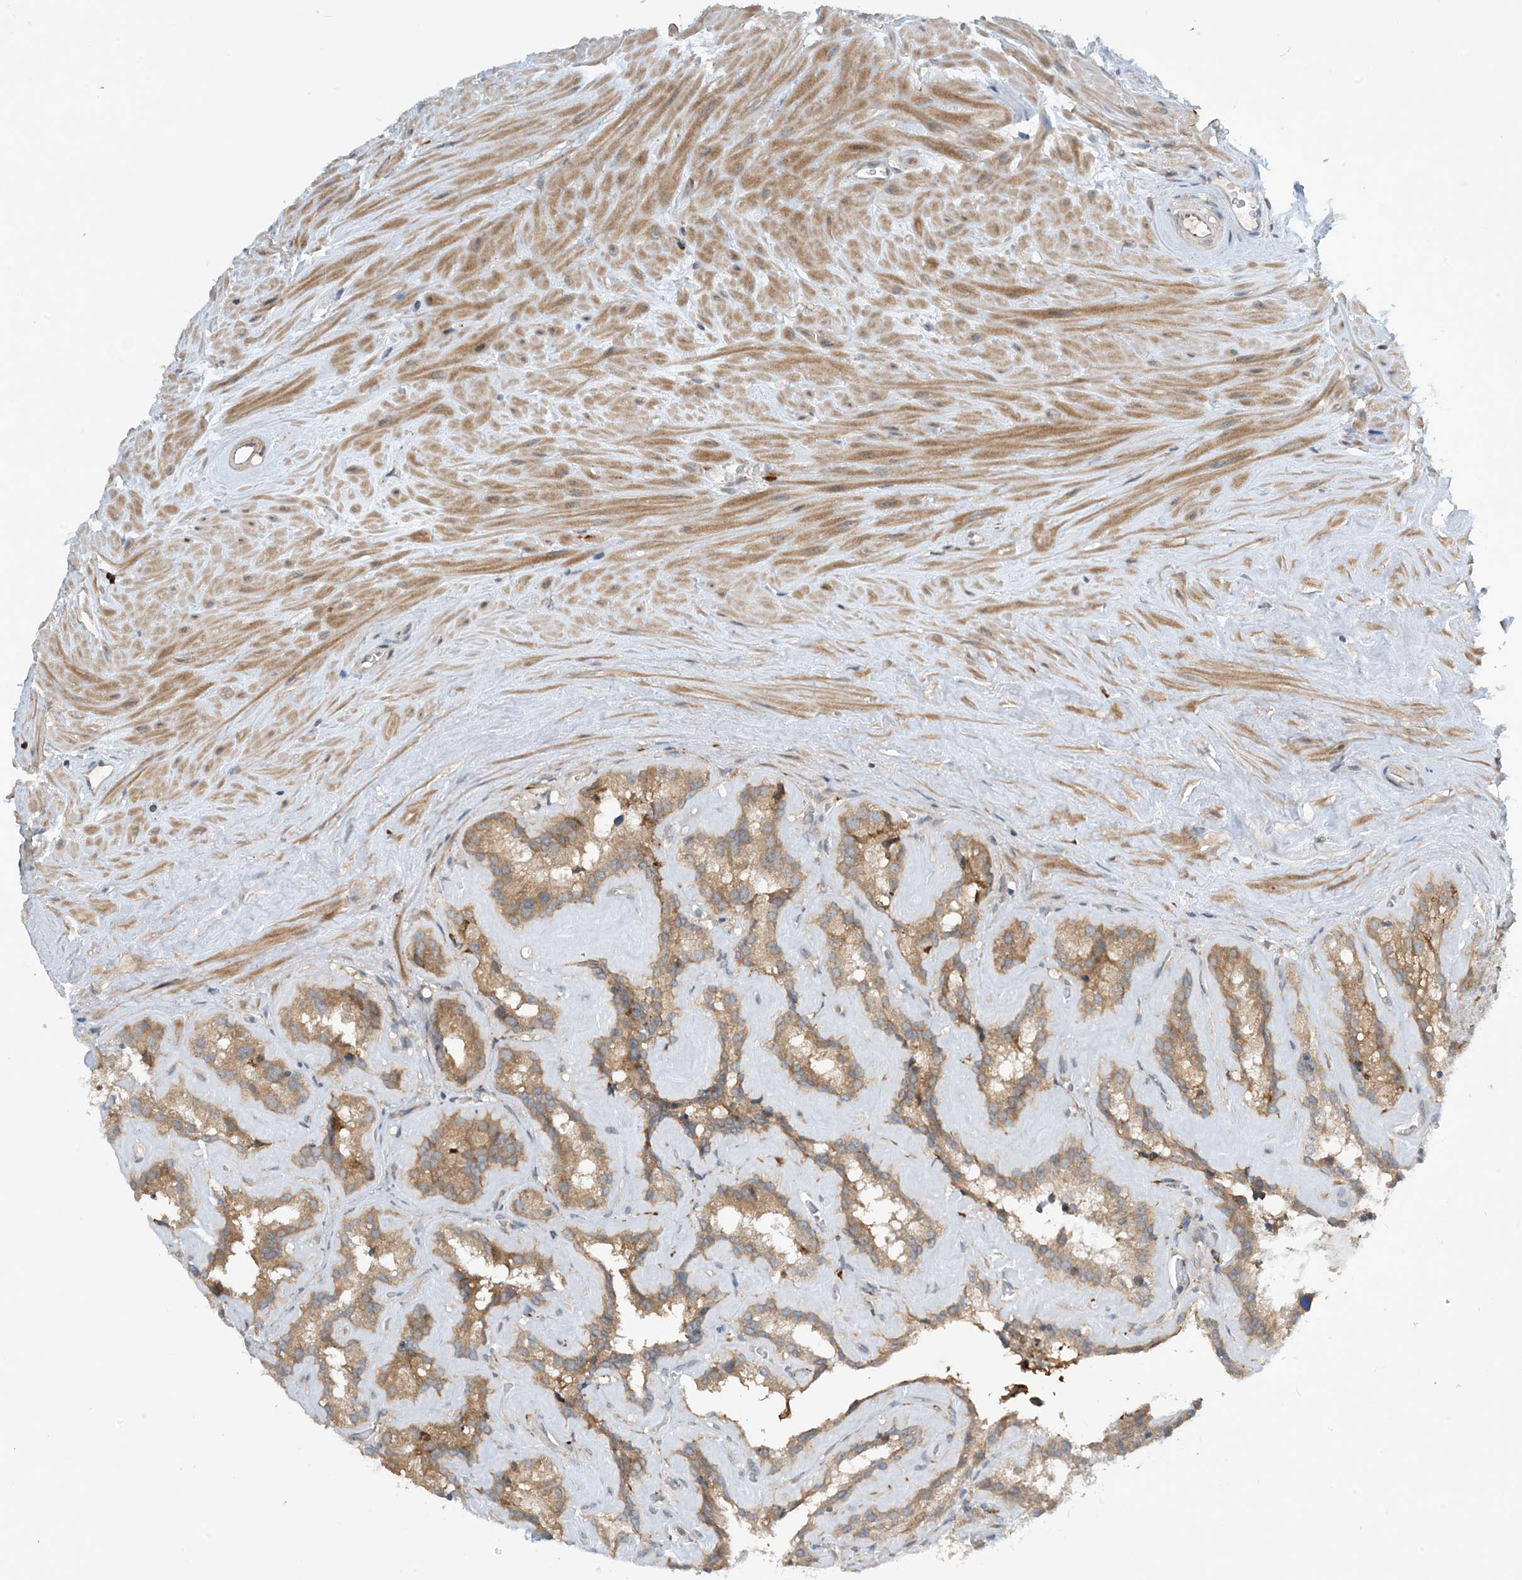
{"staining": {"intensity": "moderate", "quantity": ">75%", "location": "cytoplasmic/membranous"}, "tissue": "seminal vesicle", "cell_type": "Glandular cells", "image_type": "normal", "snomed": [{"axis": "morphology", "description": "Normal tissue, NOS"}, {"axis": "topography", "description": "Prostate"}, {"axis": "topography", "description": "Seminal veicle"}], "caption": "IHC image of benign seminal vesicle: seminal vesicle stained using immunohistochemistry (IHC) displays medium levels of moderate protein expression localized specifically in the cytoplasmic/membranous of glandular cells, appearing as a cytoplasmic/membranous brown color.", "gene": "PHOSPHO2", "patient": {"sex": "male", "age": 59}}